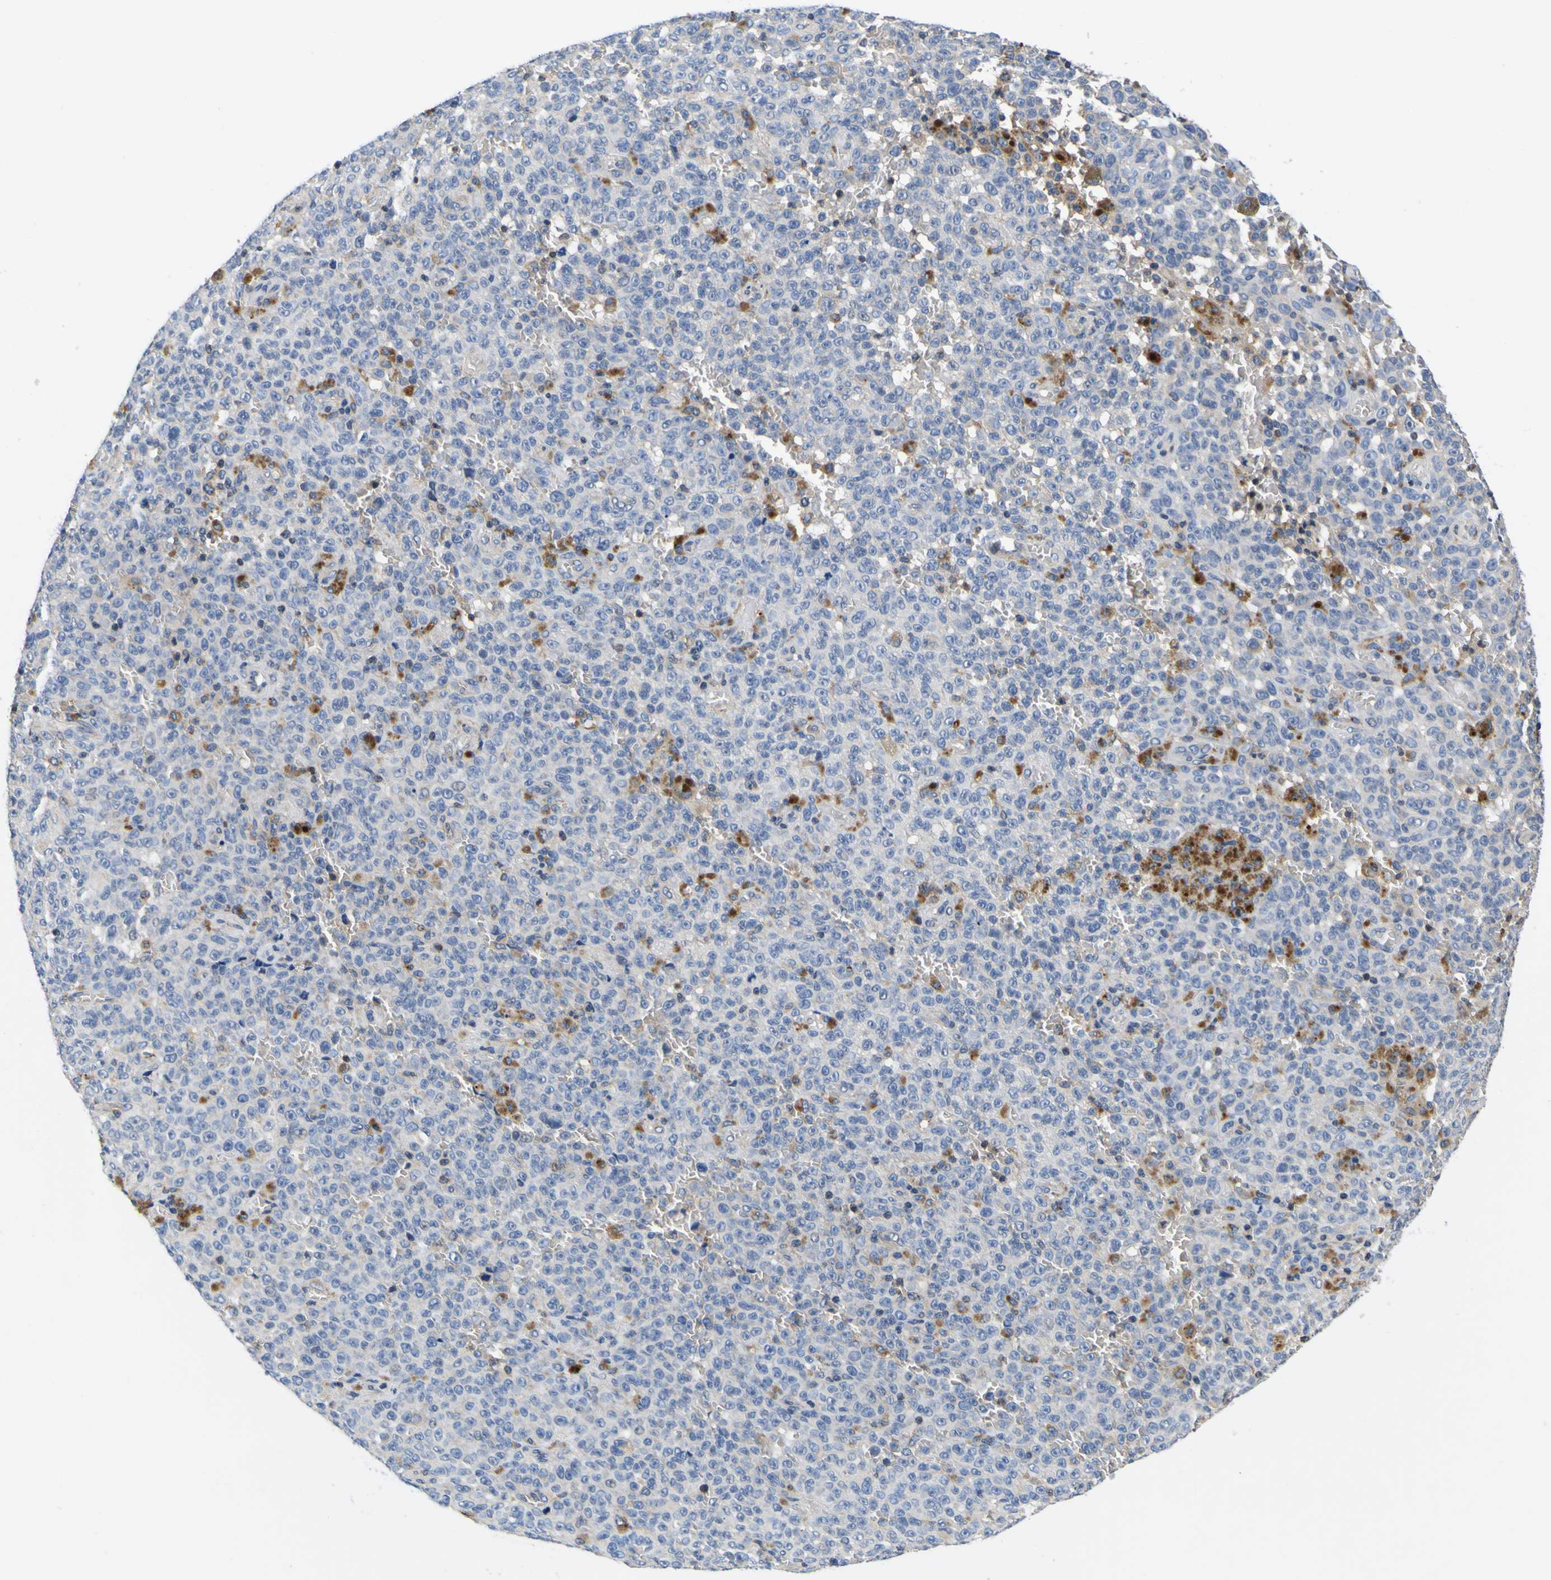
{"staining": {"intensity": "moderate", "quantity": "<25%", "location": "cytoplasmic/membranous"}, "tissue": "melanoma", "cell_type": "Tumor cells", "image_type": "cancer", "snomed": [{"axis": "morphology", "description": "Malignant melanoma, NOS"}, {"axis": "topography", "description": "Skin"}], "caption": "Malignant melanoma stained for a protein (brown) reveals moderate cytoplasmic/membranous positive expression in about <25% of tumor cells.", "gene": "TNIK", "patient": {"sex": "female", "age": 82}}